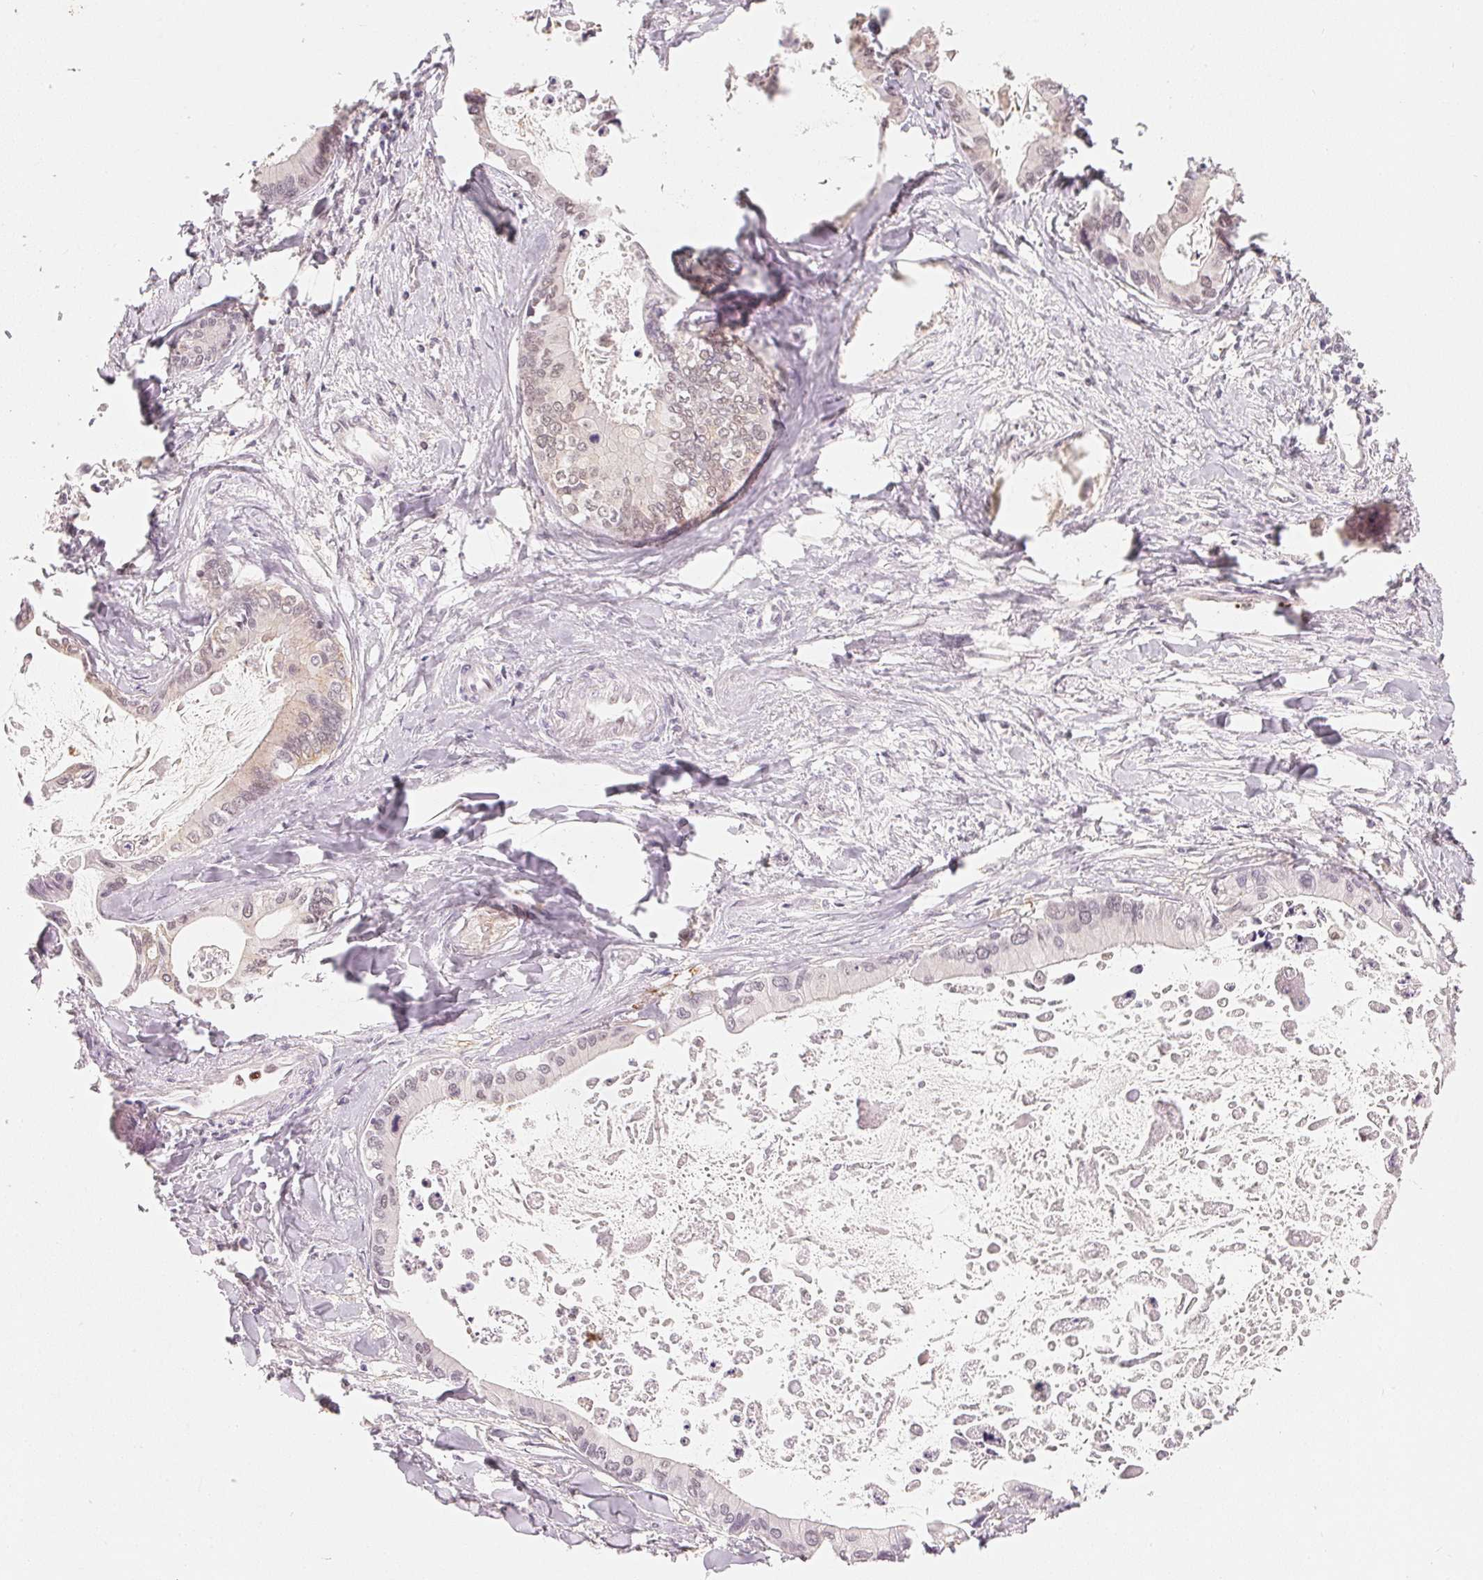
{"staining": {"intensity": "negative", "quantity": "none", "location": "none"}, "tissue": "liver cancer", "cell_type": "Tumor cells", "image_type": "cancer", "snomed": [{"axis": "morphology", "description": "Cholangiocarcinoma"}, {"axis": "topography", "description": "Liver"}], "caption": "High power microscopy image of an immunohistochemistry image of liver cholangiocarcinoma, revealing no significant positivity in tumor cells. (IHC, brightfield microscopy, high magnification).", "gene": "ARHGAP22", "patient": {"sex": "male", "age": 66}}